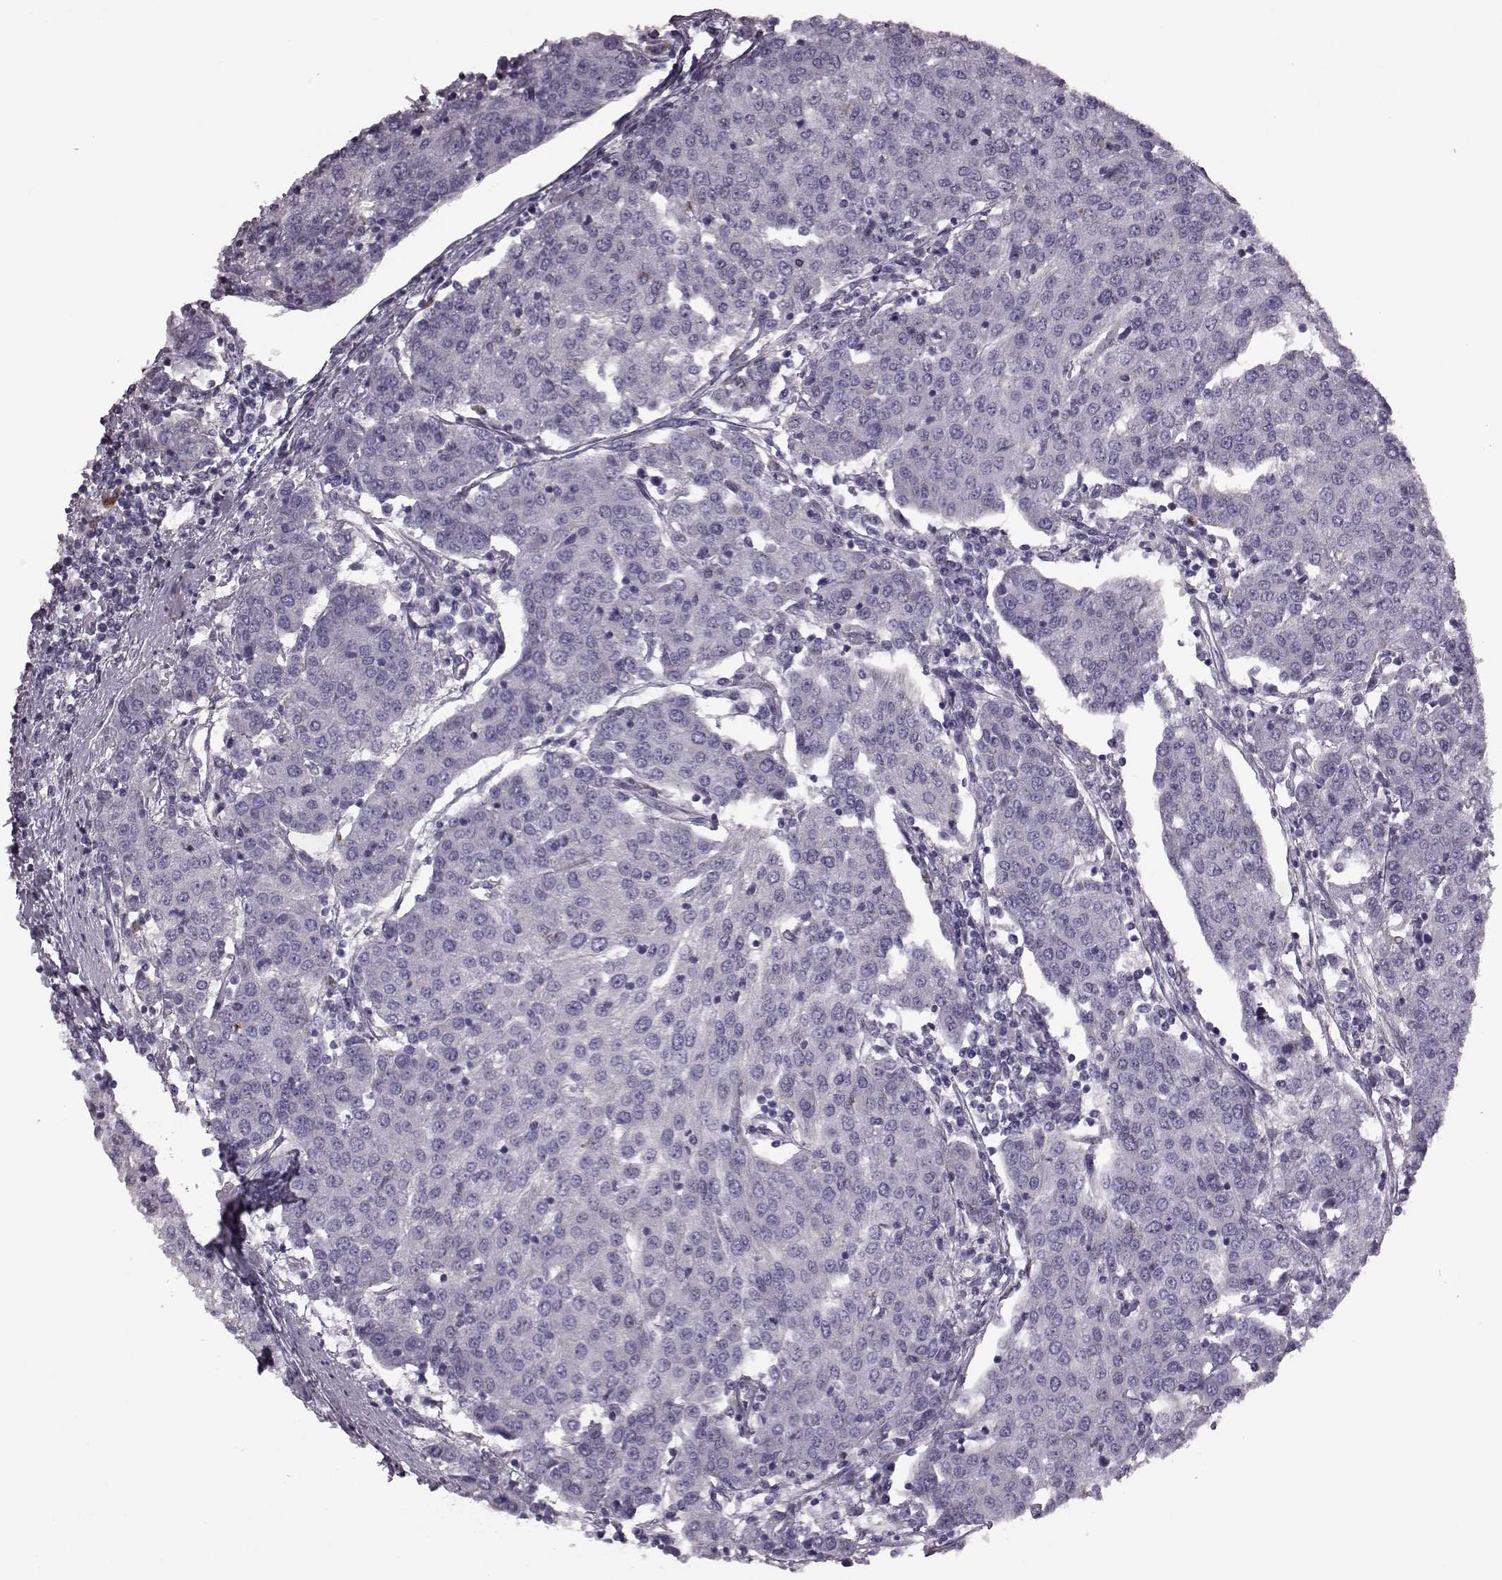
{"staining": {"intensity": "negative", "quantity": "none", "location": "none"}, "tissue": "urothelial cancer", "cell_type": "Tumor cells", "image_type": "cancer", "snomed": [{"axis": "morphology", "description": "Urothelial carcinoma, High grade"}, {"axis": "topography", "description": "Urinary bladder"}], "caption": "A high-resolution micrograph shows immunohistochemistry staining of high-grade urothelial carcinoma, which shows no significant expression in tumor cells.", "gene": "SNTG1", "patient": {"sex": "female", "age": 85}}